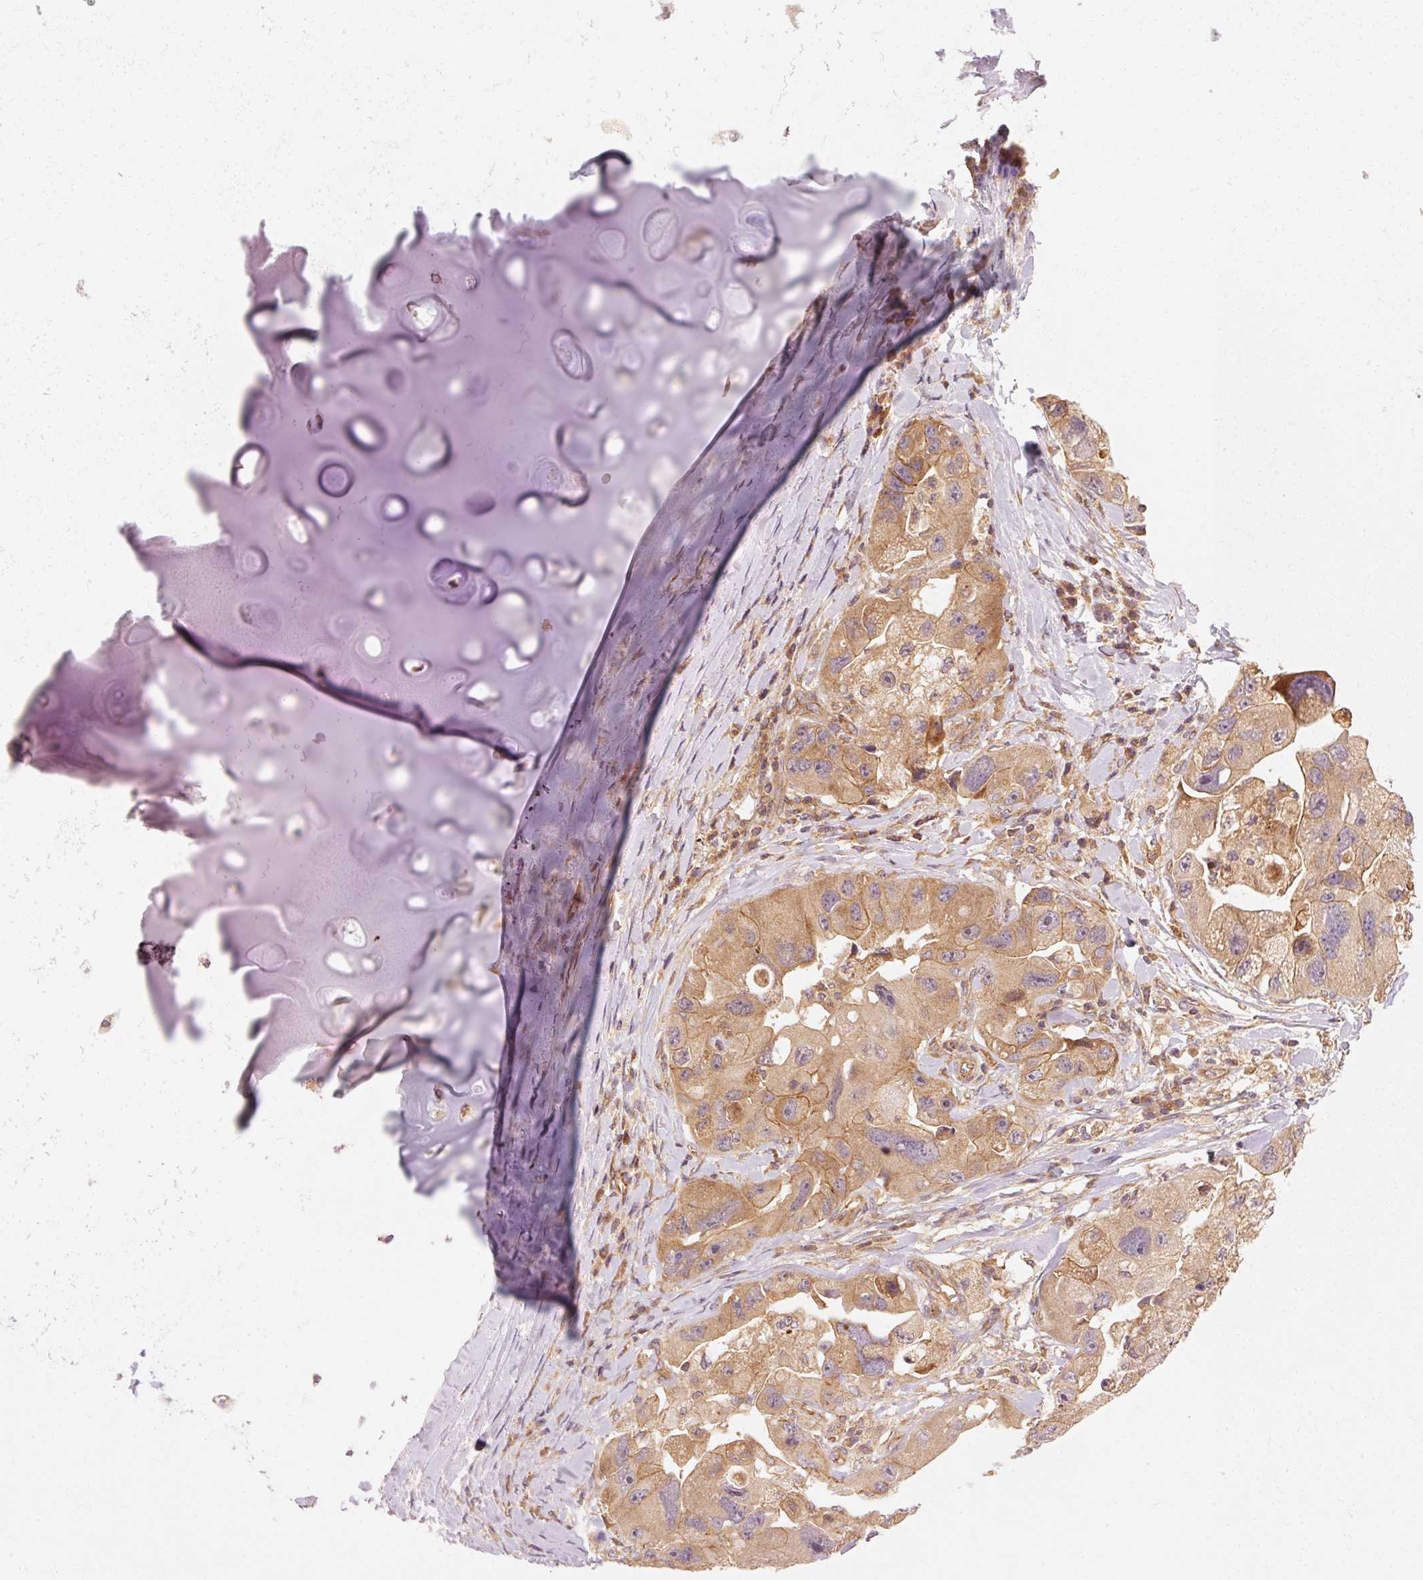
{"staining": {"intensity": "moderate", "quantity": ">75%", "location": "cytoplasmic/membranous"}, "tissue": "lung cancer", "cell_type": "Tumor cells", "image_type": "cancer", "snomed": [{"axis": "morphology", "description": "Adenocarcinoma, NOS"}, {"axis": "topography", "description": "Lung"}], "caption": "A brown stain labels moderate cytoplasmic/membranous positivity of a protein in human lung adenocarcinoma tumor cells.", "gene": "CTNNA1", "patient": {"sex": "female", "age": 54}}